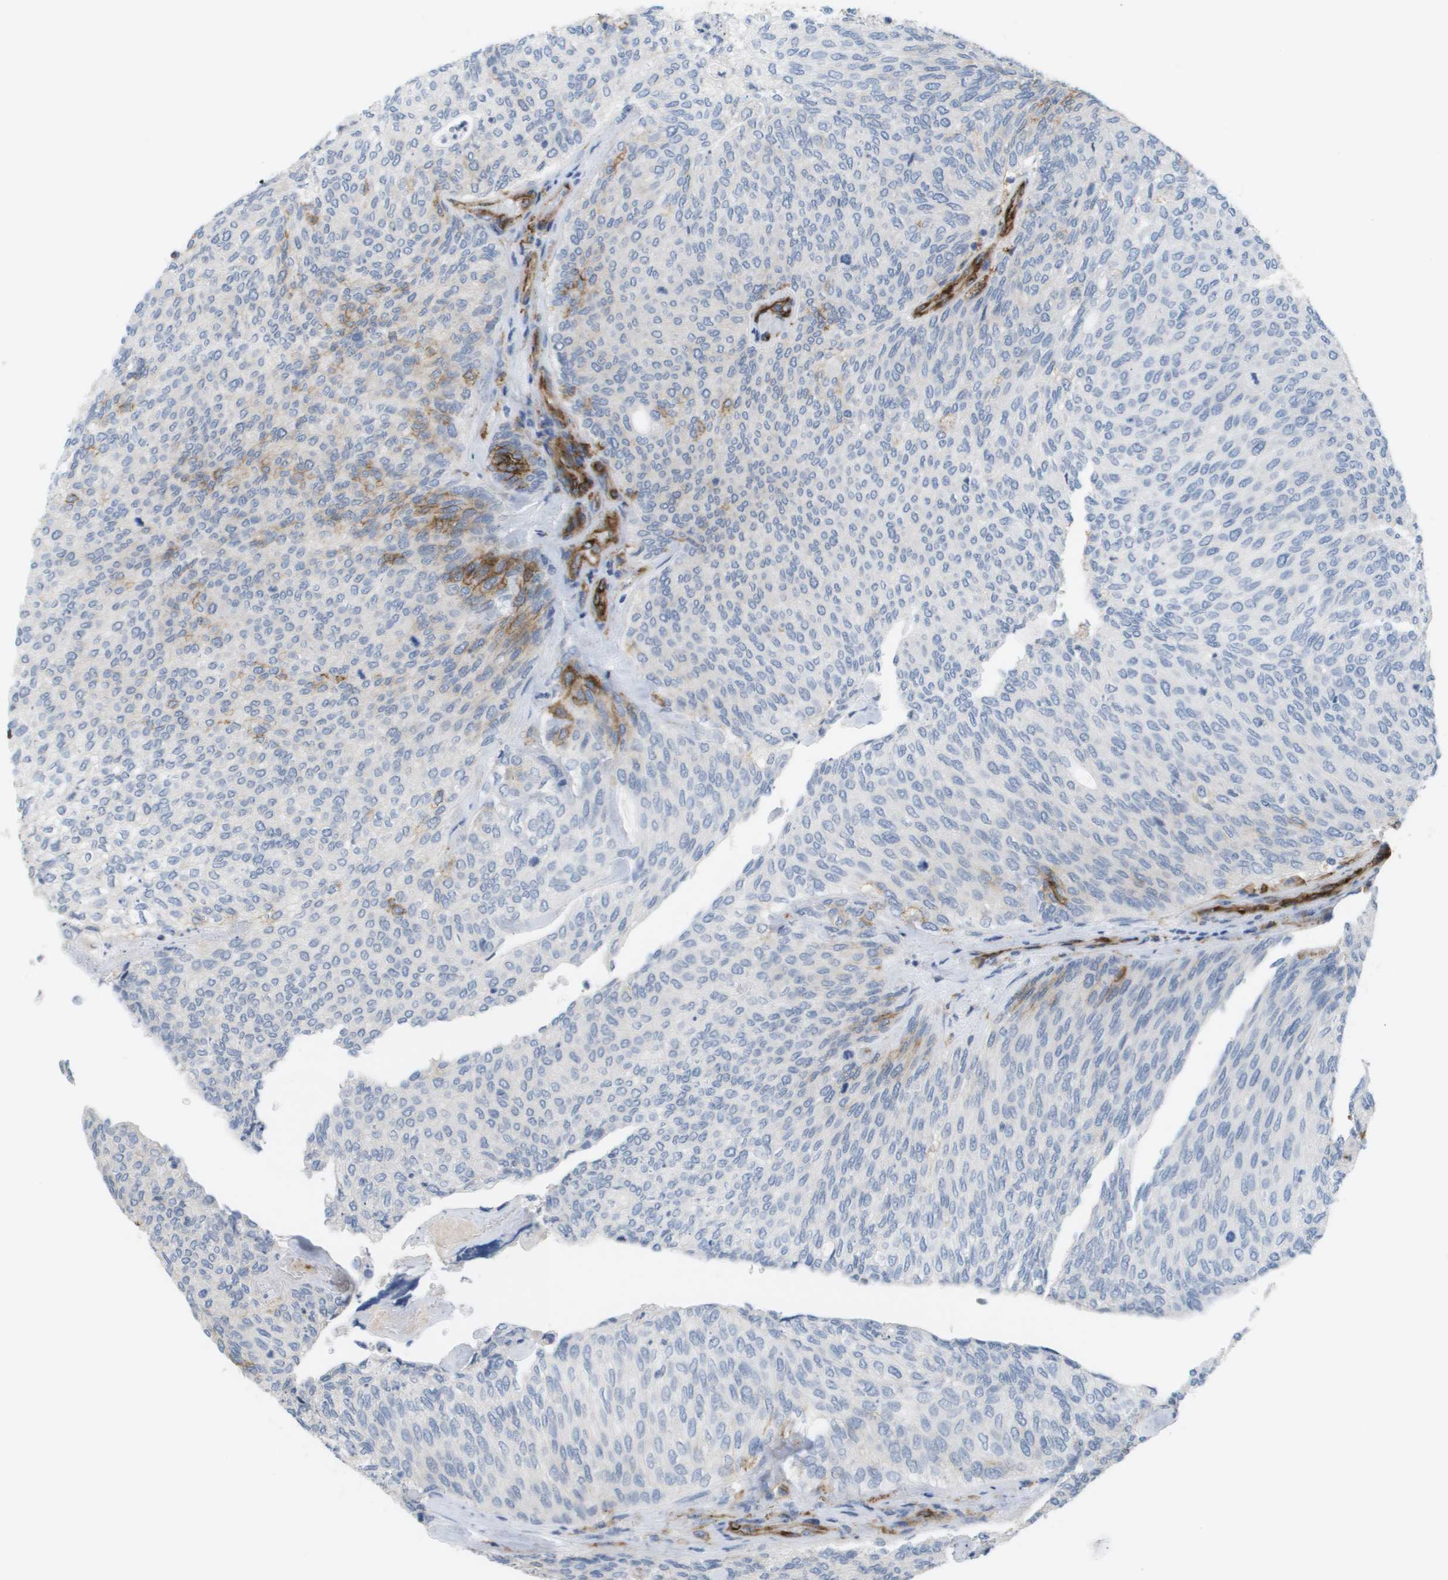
{"staining": {"intensity": "weak", "quantity": "<25%", "location": "cytoplasmic/membranous"}, "tissue": "urothelial cancer", "cell_type": "Tumor cells", "image_type": "cancer", "snomed": [{"axis": "morphology", "description": "Urothelial carcinoma, Low grade"}, {"axis": "topography", "description": "Urinary bladder"}], "caption": "Human urothelial carcinoma (low-grade) stained for a protein using immunohistochemistry (IHC) reveals no positivity in tumor cells.", "gene": "ANGPT2", "patient": {"sex": "female", "age": 79}}